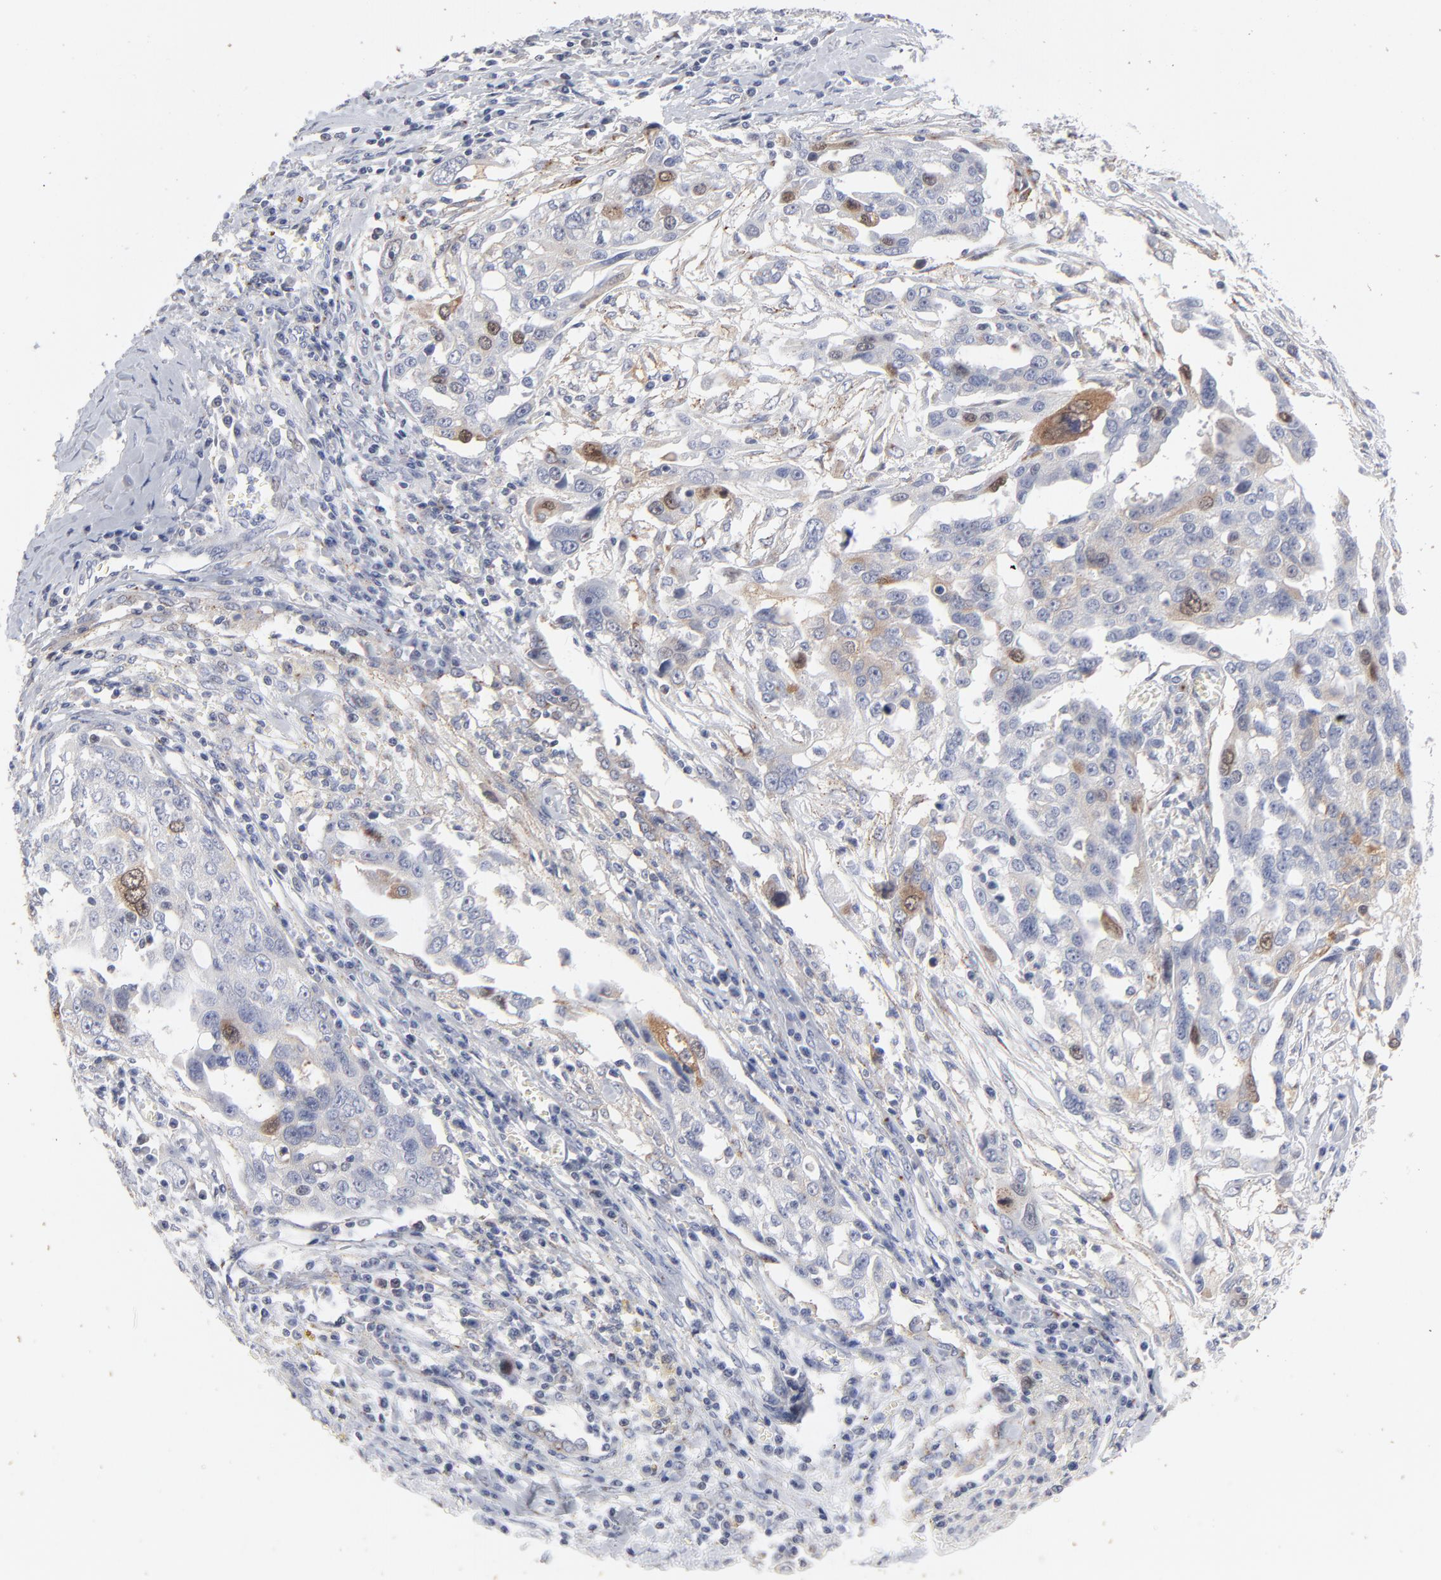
{"staining": {"intensity": "moderate", "quantity": "<25%", "location": "nuclear"}, "tissue": "ovarian cancer", "cell_type": "Tumor cells", "image_type": "cancer", "snomed": [{"axis": "morphology", "description": "Carcinoma, endometroid"}, {"axis": "topography", "description": "Ovary"}], "caption": "Protein analysis of endometroid carcinoma (ovarian) tissue shows moderate nuclear expression in approximately <25% of tumor cells.", "gene": "AURKA", "patient": {"sex": "female", "age": 75}}